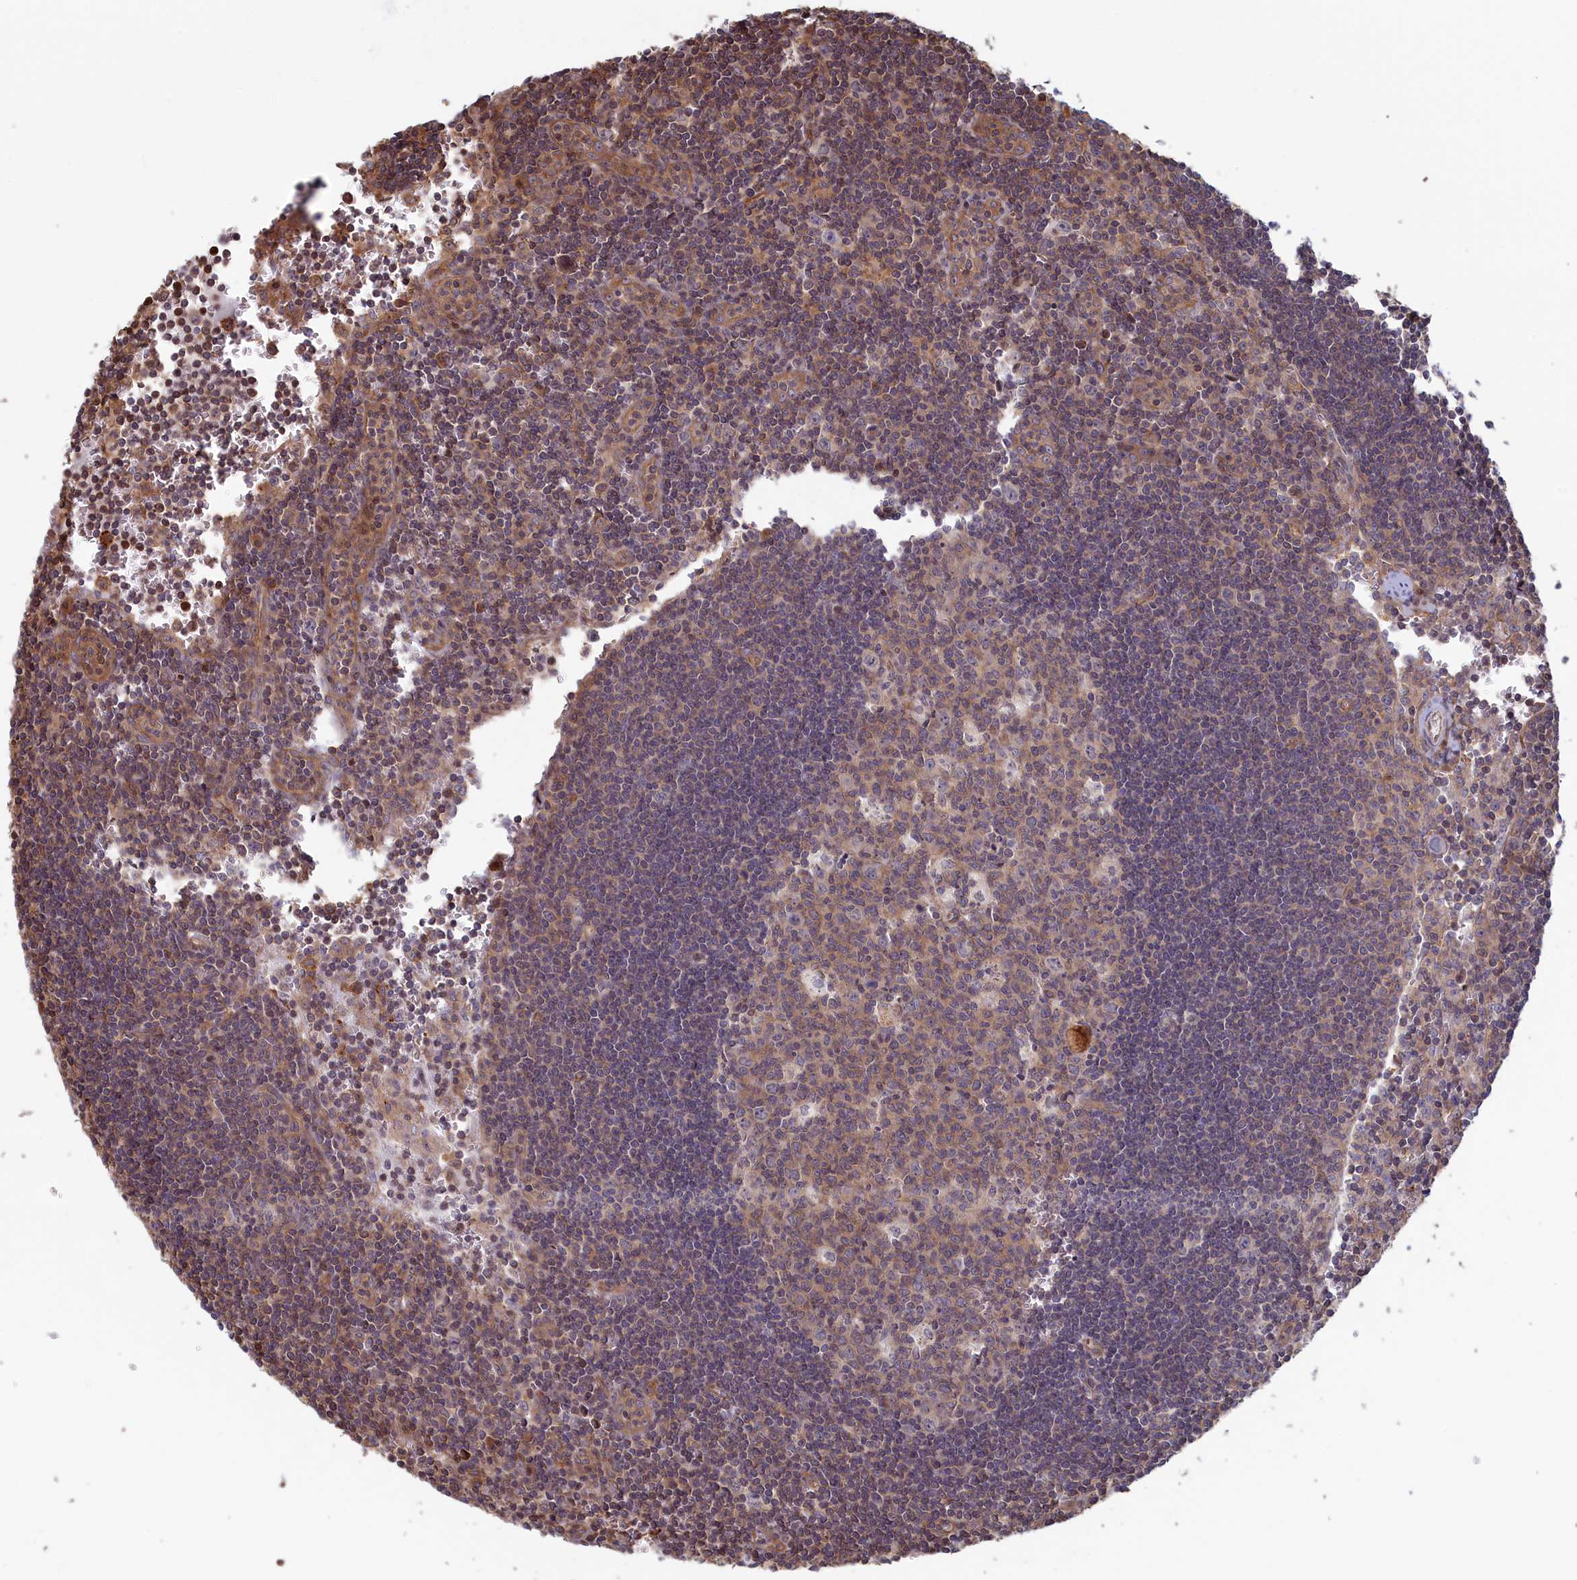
{"staining": {"intensity": "weak", "quantity": "25%-75%", "location": "cytoplasmic/membranous"}, "tissue": "lymph node", "cell_type": "Germinal center cells", "image_type": "normal", "snomed": [{"axis": "morphology", "description": "Normal tissue, NOS"}, {"axis": "topography", "description": "Lymph node"}], "caption": "DAB immunohistochemical staining of unremarkable human lymph node reveals weak cytoplasmic/membranous protein positivity in approximately 25%-75% of germinal center cells.", "gene": "RILPL1", "patient": {"sex": "female", "age": 32}}